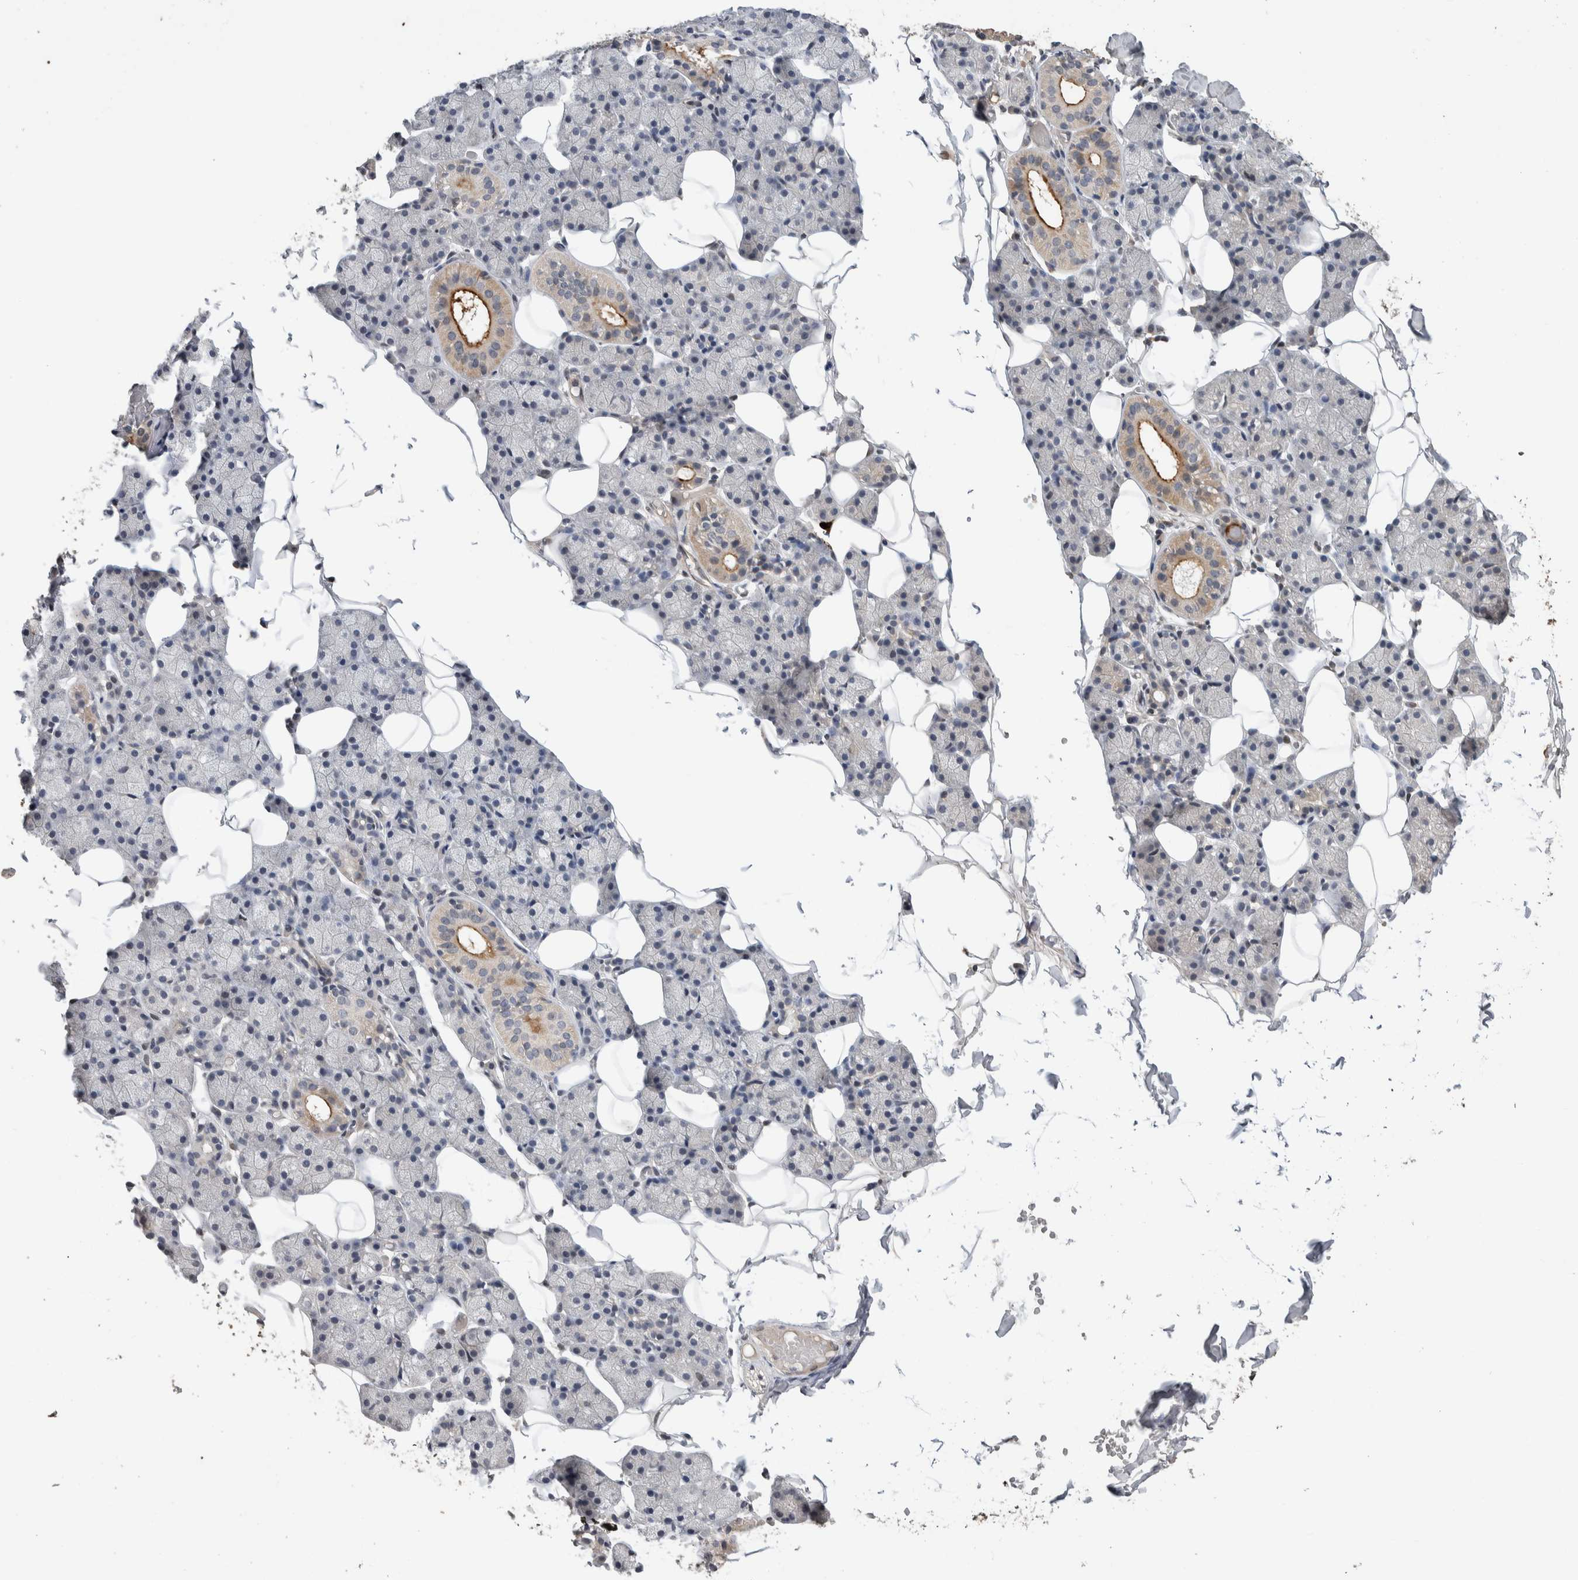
{"staining": {"intensity": "moderate", "quantity": "<25%", "location": "cytoplasmic/membranous"}, "tissue": "salivary gland", "cell_type": "Glandular cells", "image_type": "normal", "snomed": [{"axis": "morphology", "description": "Normal tissue, NOS"}, {"axis": "topography", "description": "Salivary gland"}], "caption": "Immunohistochemical staining of unremarkable human salivary gland shows moderate cytoplasmic/membranous protein positivity in approximately <25% of glandular cells.", "gene": "CYSRT1", "patient": {"sex": "female", "age": 33}}